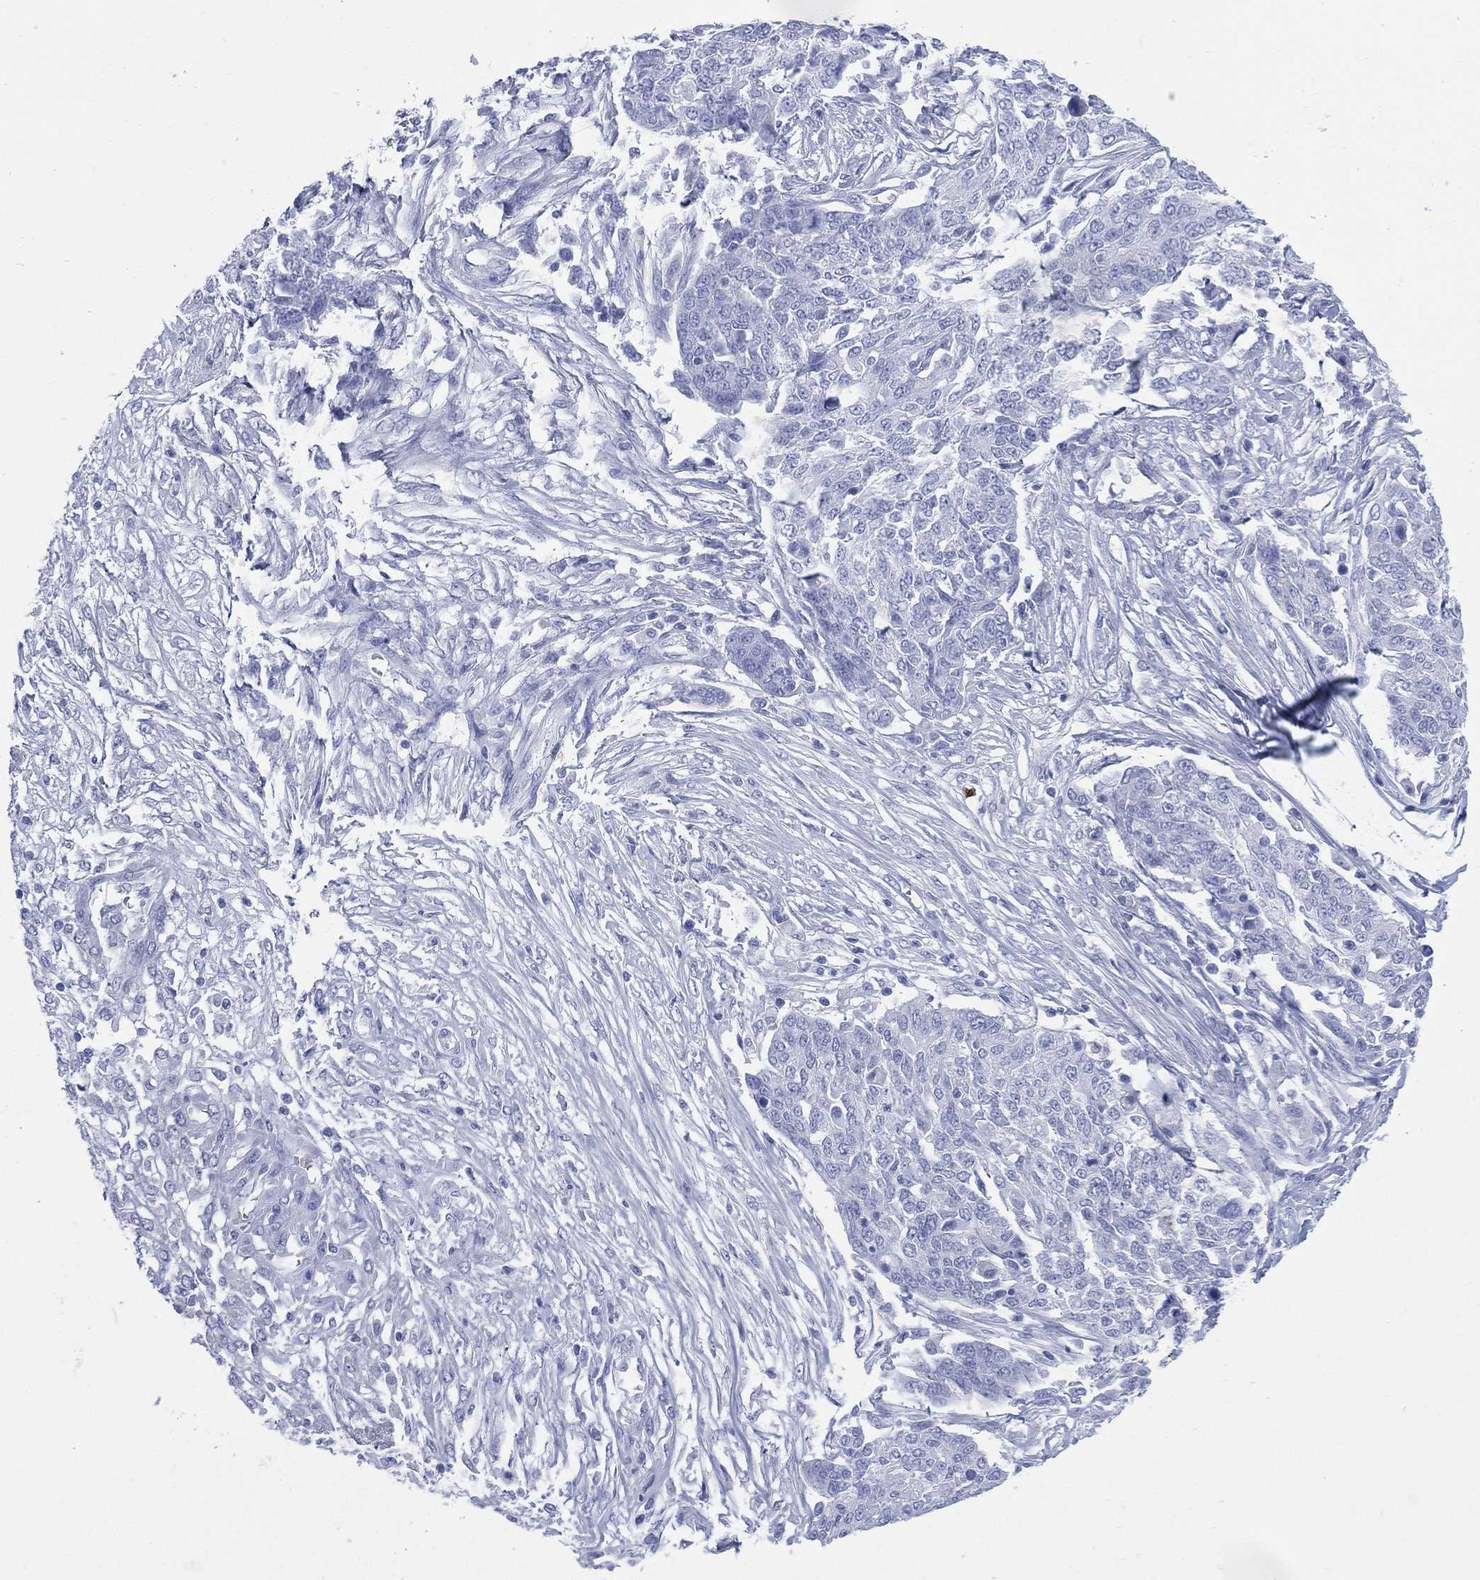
{"staining": {"intensity": "negative", "quantity": "none", "location": "none"}, "tissue": "ovarian cancer", "cell_type": "Tumor cells", "image_type": "cancer", "snomed": [{"axis": "morphology", "description": "Cystadenocarcinoma, serous, NOS"}, {"axis": "topography", "description": "Ovary"}], "caption": "A photomicrograph of human ovarian cancer is negative for staining in tumor cells.", "gene": "LRRD1", "patient": {"sex": "female", "age": 67}}